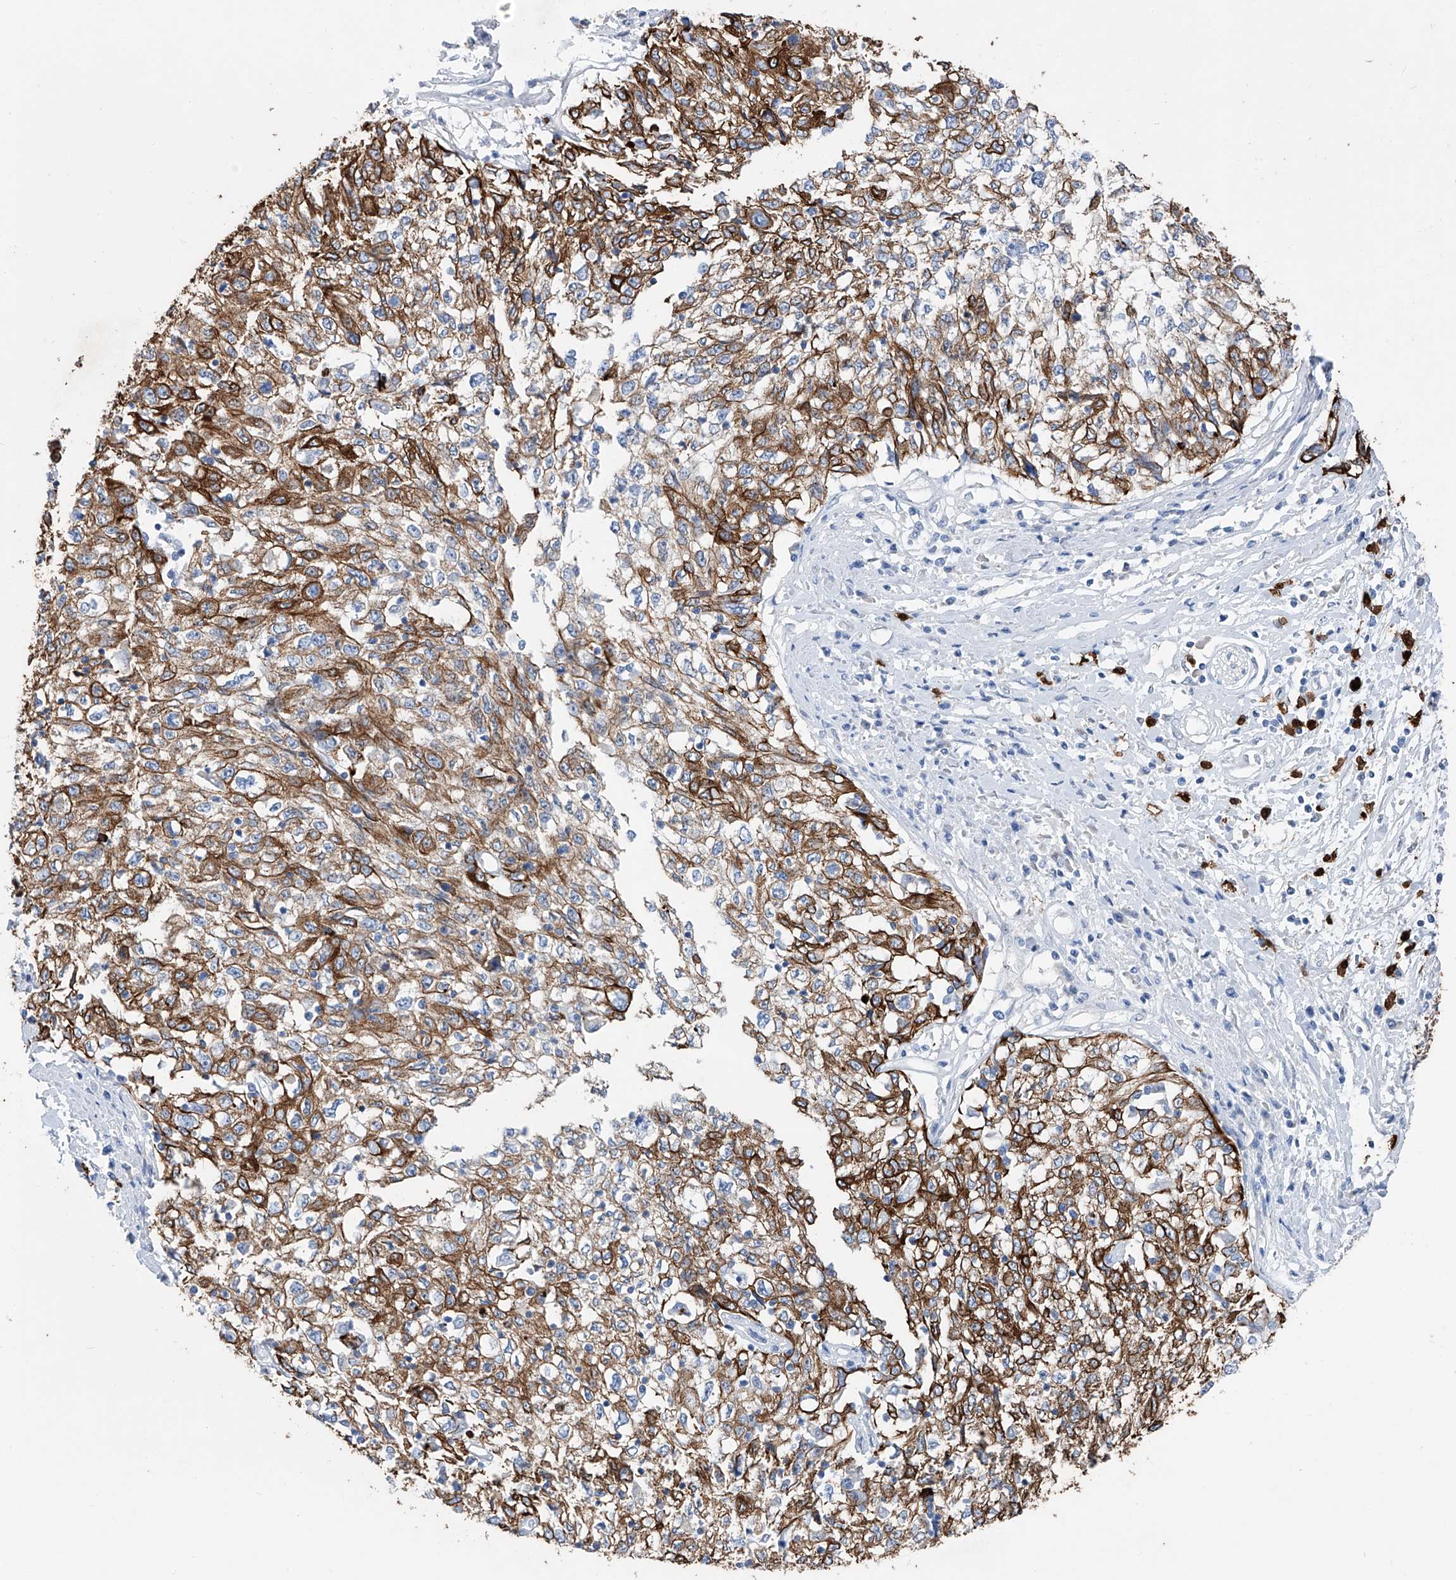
{"staining": {"intensity": "strong", "quantity": ">75%", "location": "cytoplasmic/membranous"}, "tissue": "cervical cancer", "cell_type": "Tumor cells", "image_type": "cancer", "snomed": [{"axis": "morphology", "description": "Squamous cell carcinoma, NOS"}, {"axis": "topography", "description": "Cervix"}], "caption": "Immunohistochemical staining of cervical cancer (squamous cell carcinoma) exhibits high levels of strong cytoplasmic/membranous staining in about >75% of tumor cells. Immunohistochemistry stains the protein of interest in brown and the nuclei are stained blue.", "gene": "FRS3", "patient": {"sex": "female", "age": 57}}